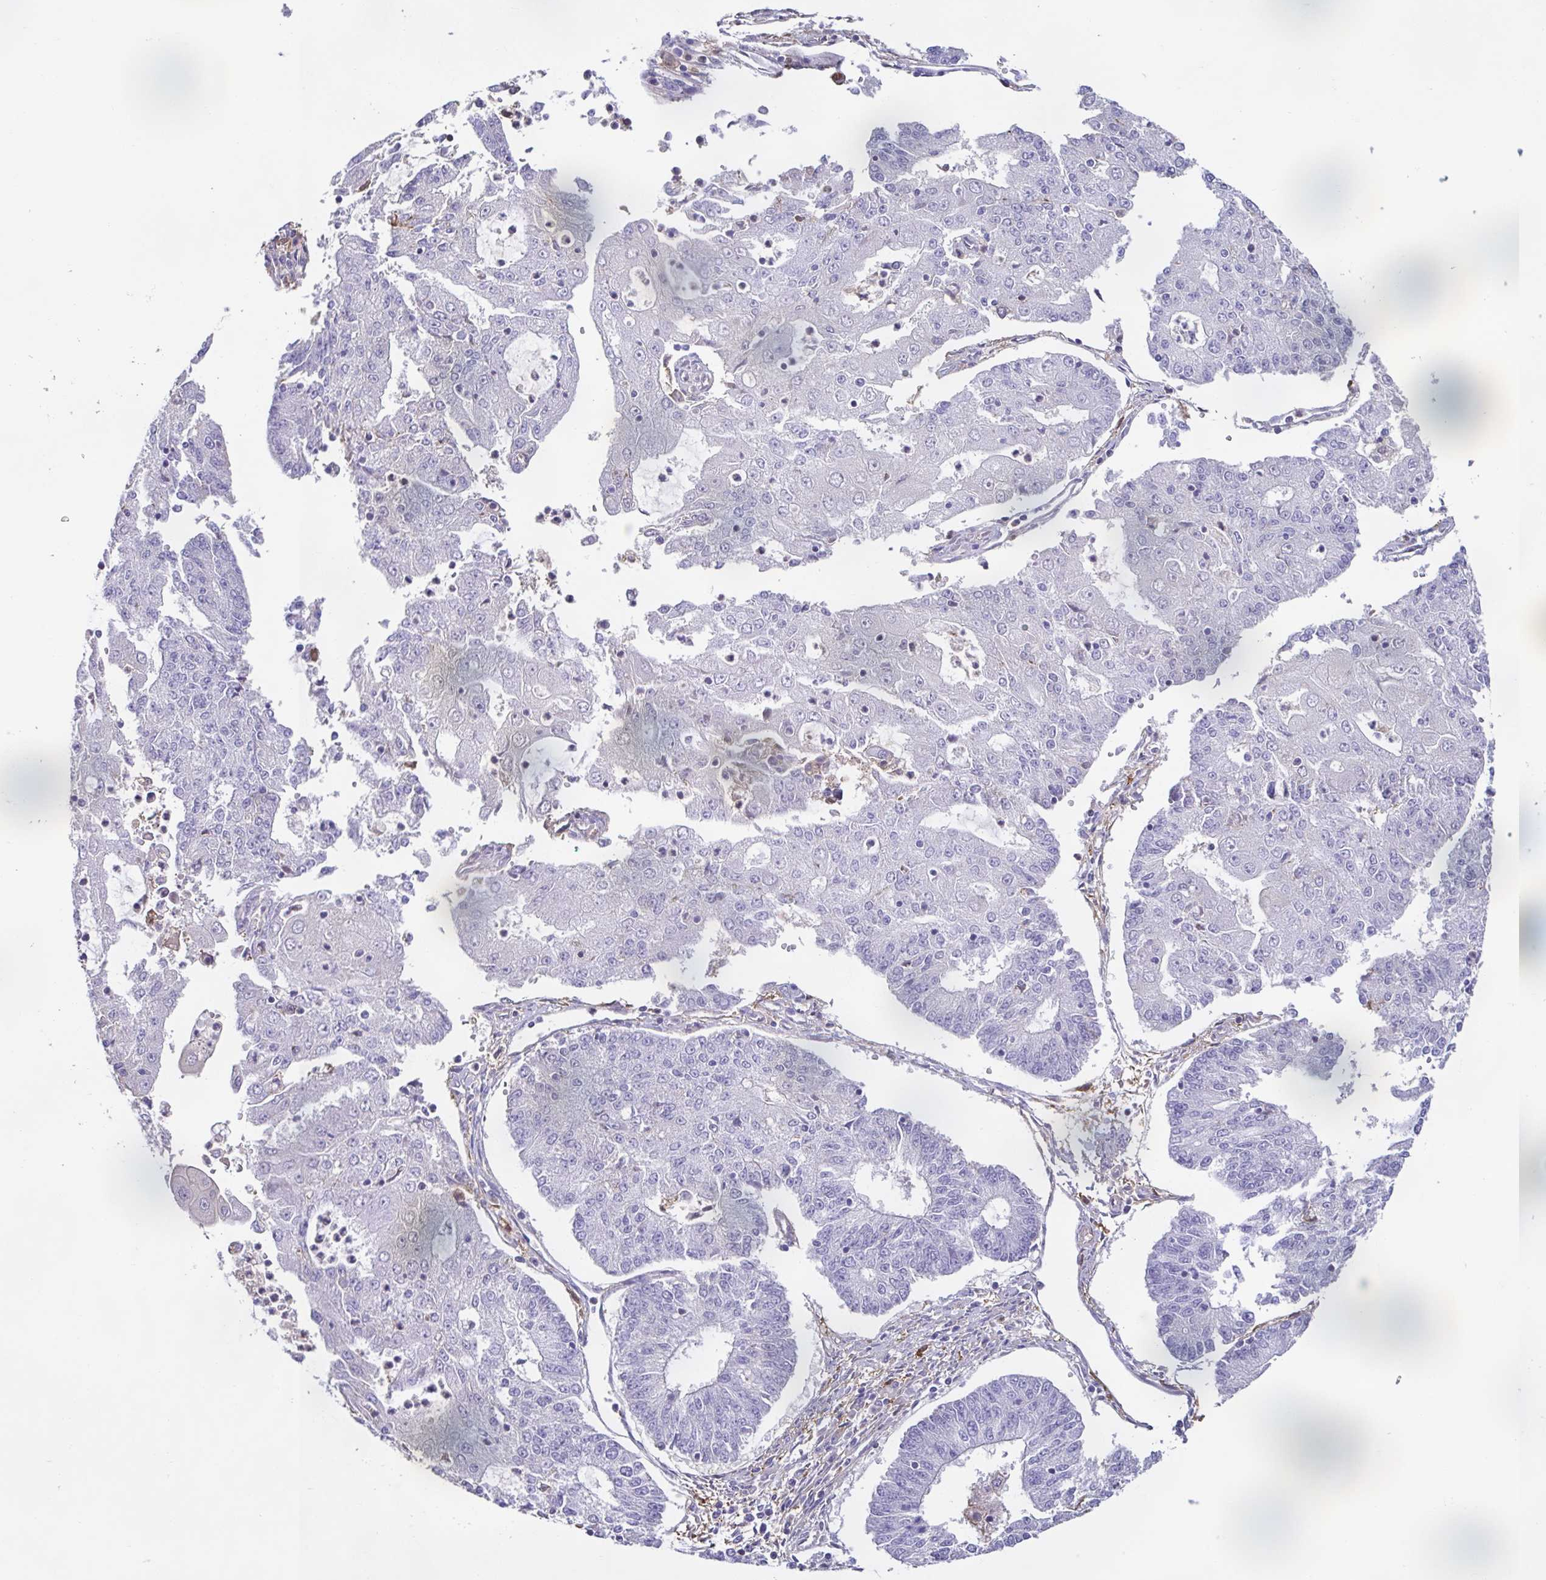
{"staining": {"intensity": "negative", "quantity": "none", "location": "none"}, "tissue": "endometrial cancer", "cell_type": "Tumor cells", "image_type": "cancer", "snomed": [{"axis": "morphology", "description": "Adenocarcinoma, NOS"}, {"axis": "topography", "description": "Endometrium"}], "caption": "A high-resolution image shows immunohistochemistry (IHC) staining of adenocarcinoma (endometrial), which displays no significant positivity in tumor cells.", "gene": "ANXA10", "patient": {"sex": "female", "age": 56}}